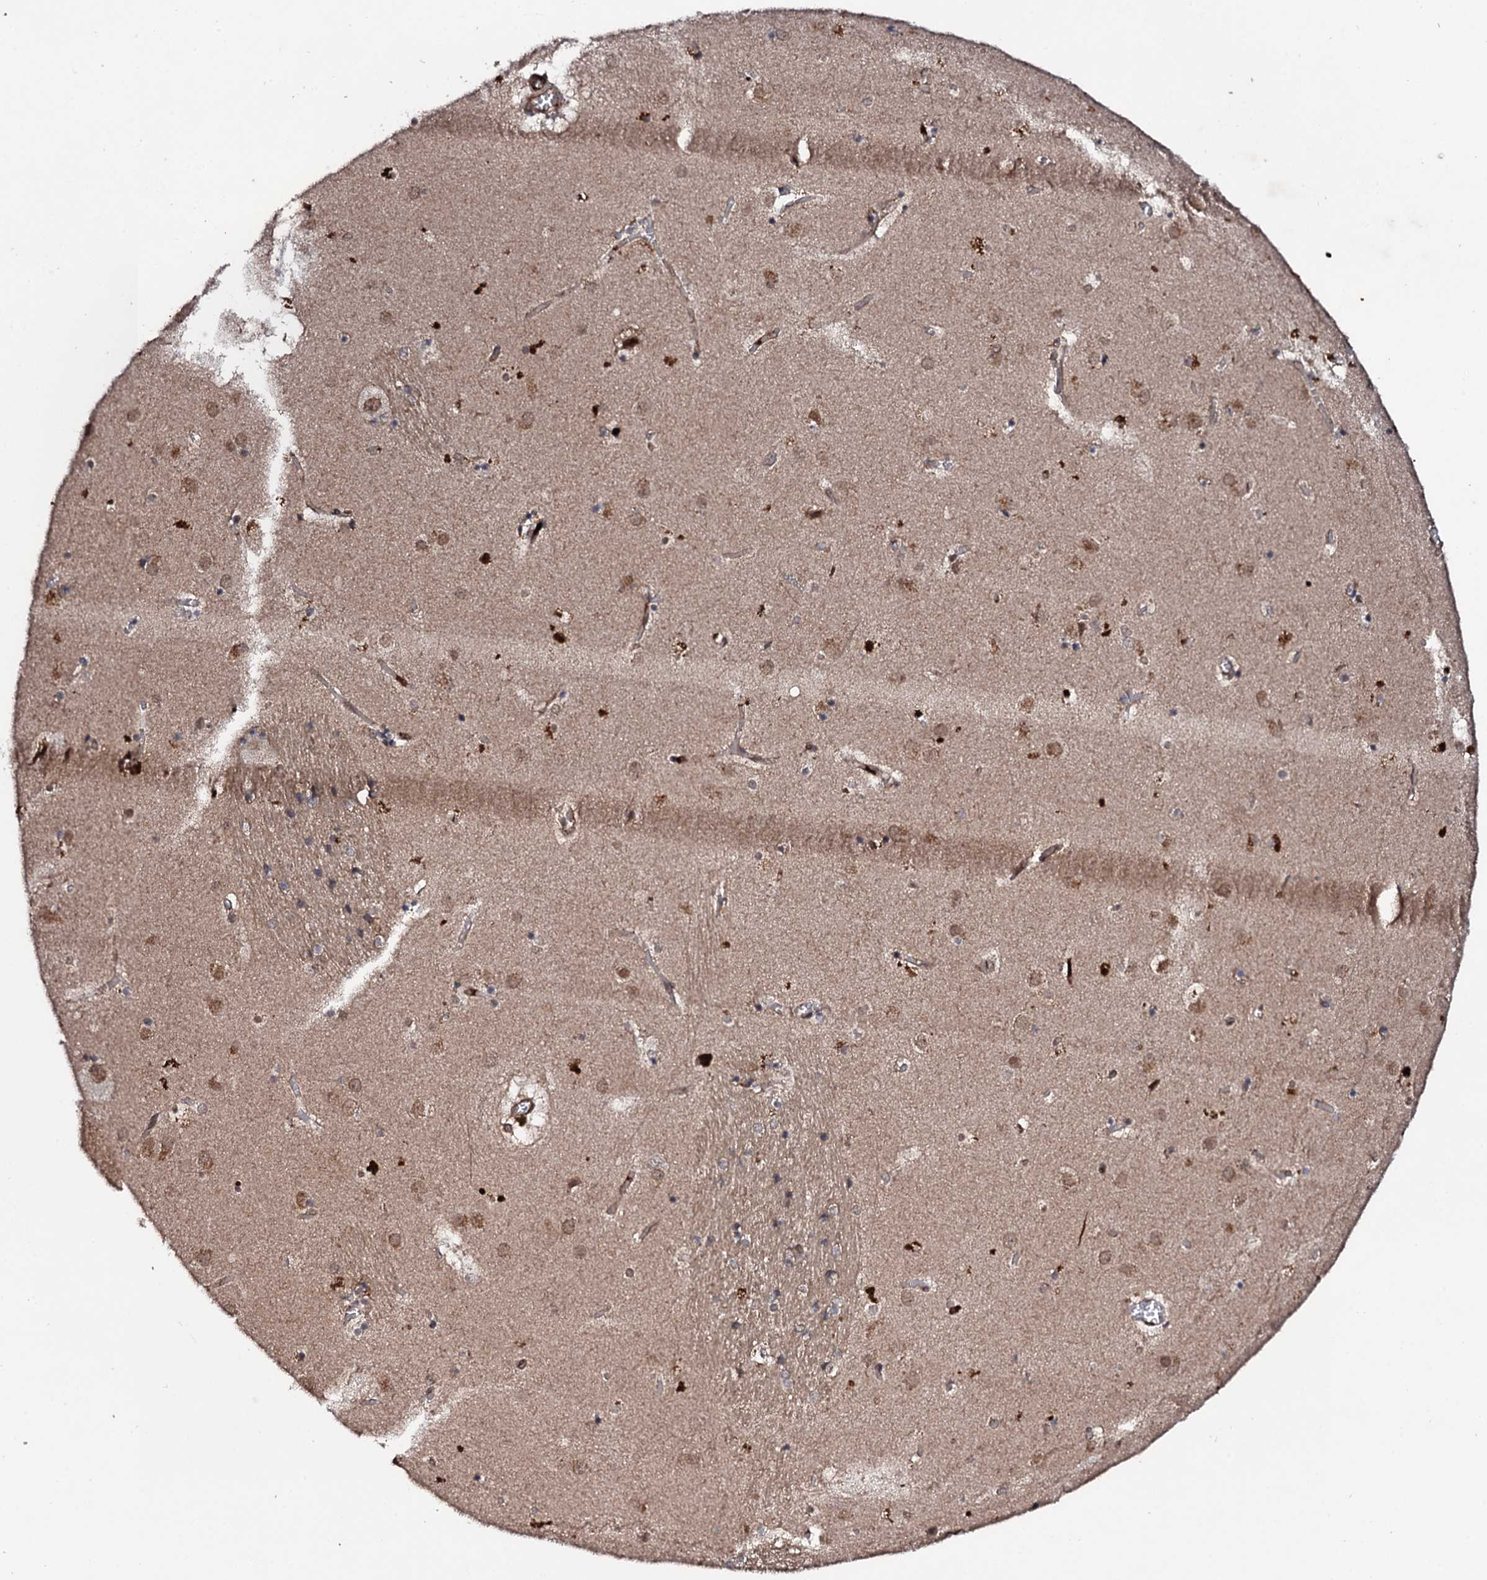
{"staining": {"intensity": "moderate", "quantity": "<25%", "location": "nuclear"}, "tissue": "caudate", "cell_type": "Glial cells", "image_type": "normal", "snomed": [{"axis": "morphology", "description": "Normal tissue, NOS"}, {"axis": "topography", "description": "Lateral ventricle wall"}], "caption": "IHC histopathology image of benign caudate: caudate stained using immunohistochemistry (IHC) reveals low levels of moderate protein expression localized specifically in the nuclear of glial cells, appearing as a nuclear brown color.", "gene": "FAM111A", "patient": {"sex": "male", "age": 70}}